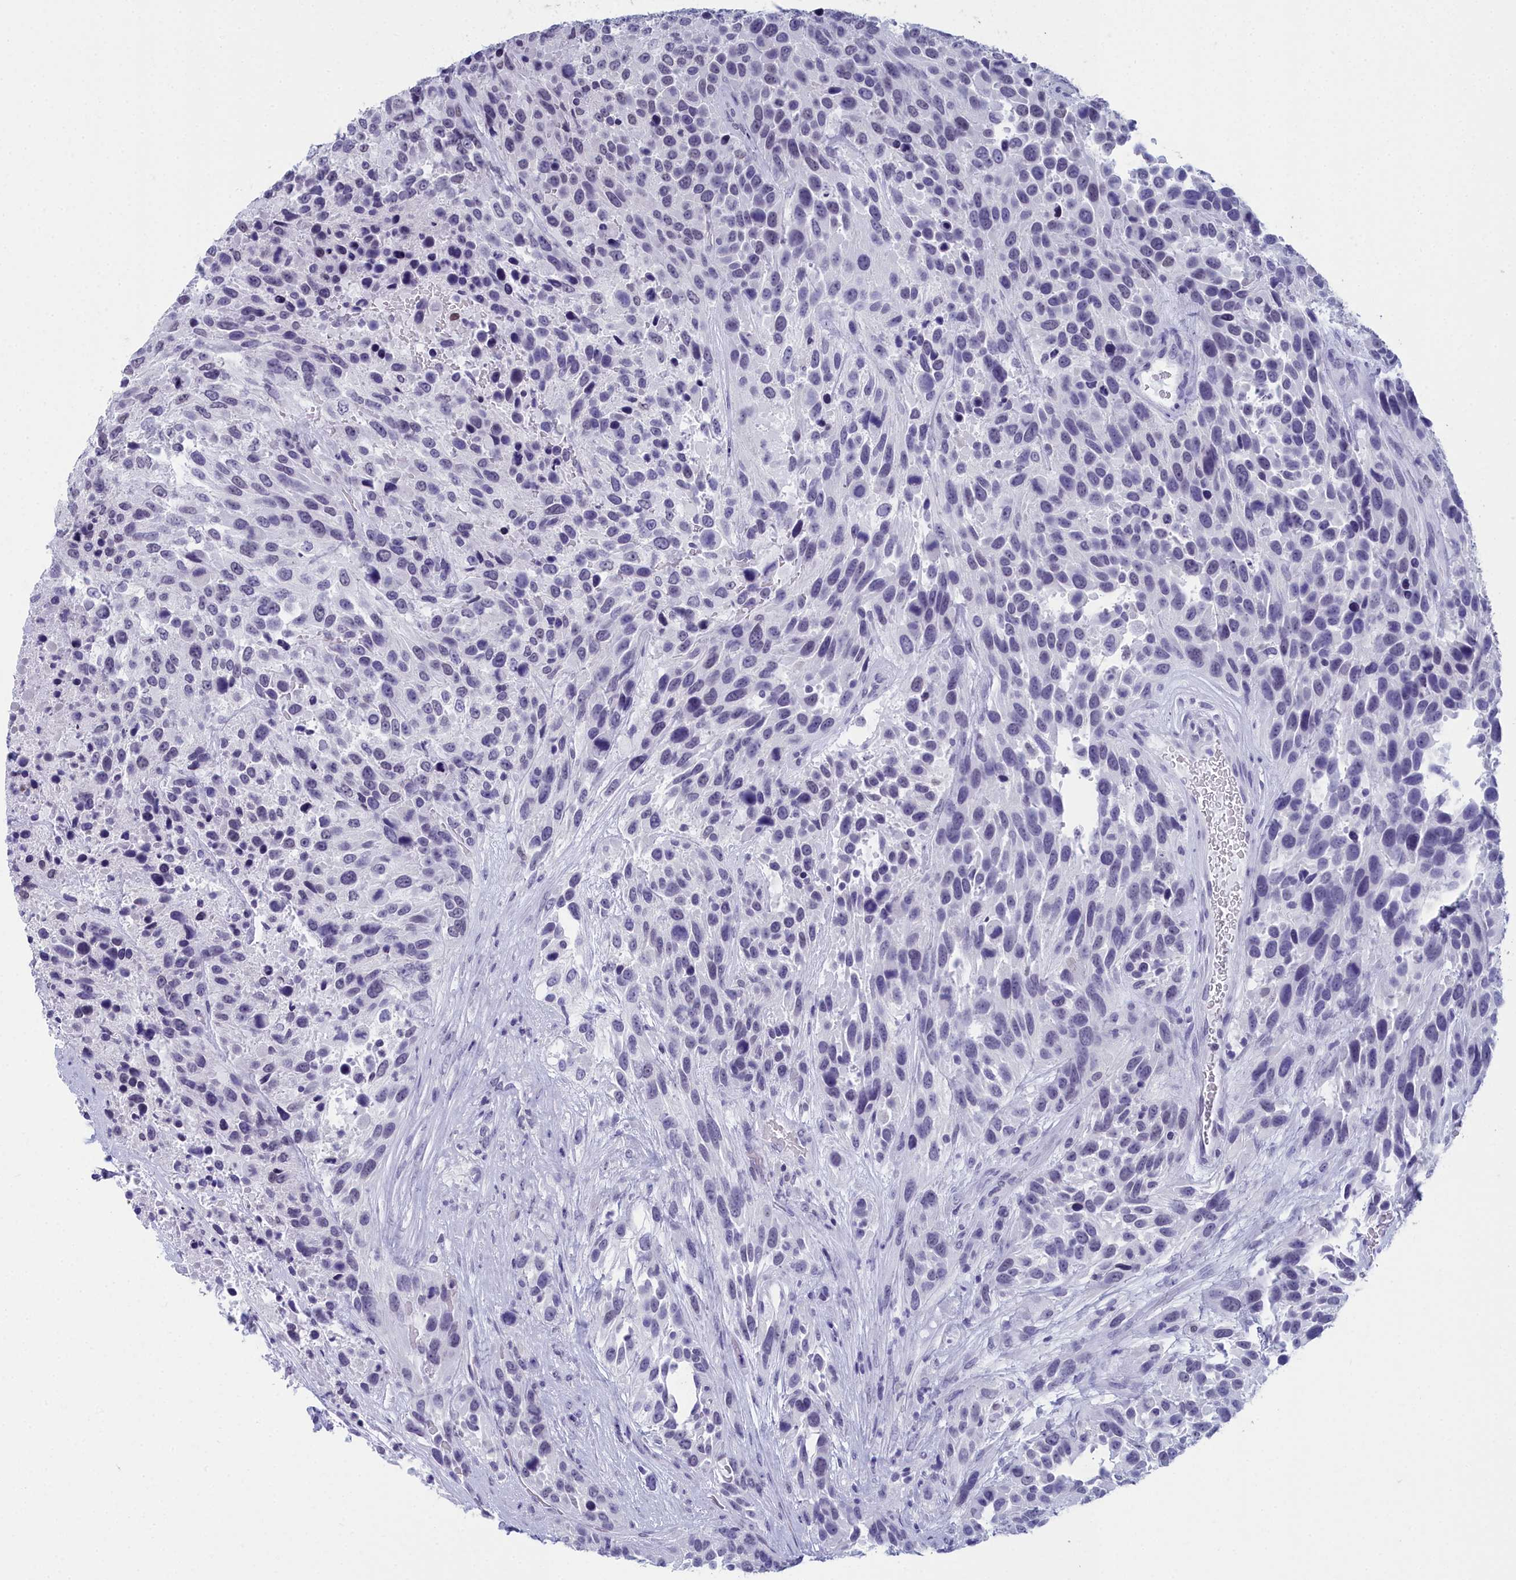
{"staining": {"intensity": "negative", "quantity": "none", "location": "none"}, "tissue": "urothelial cancer", "cell_type": "Tumor cells", "image_type": "cancer", "snomed": [{"axis": "morphology", "description": "Urothelial carcinoma, High grade"}, {"axis": "topography", "description": "Urinary bladder"}], "caption": "Image shows no significant protein expression in tumor cells of high-grade urothelial carcinoma.", "gene": "CCDC97", "patient": {"sex": "female", "age": 70}}